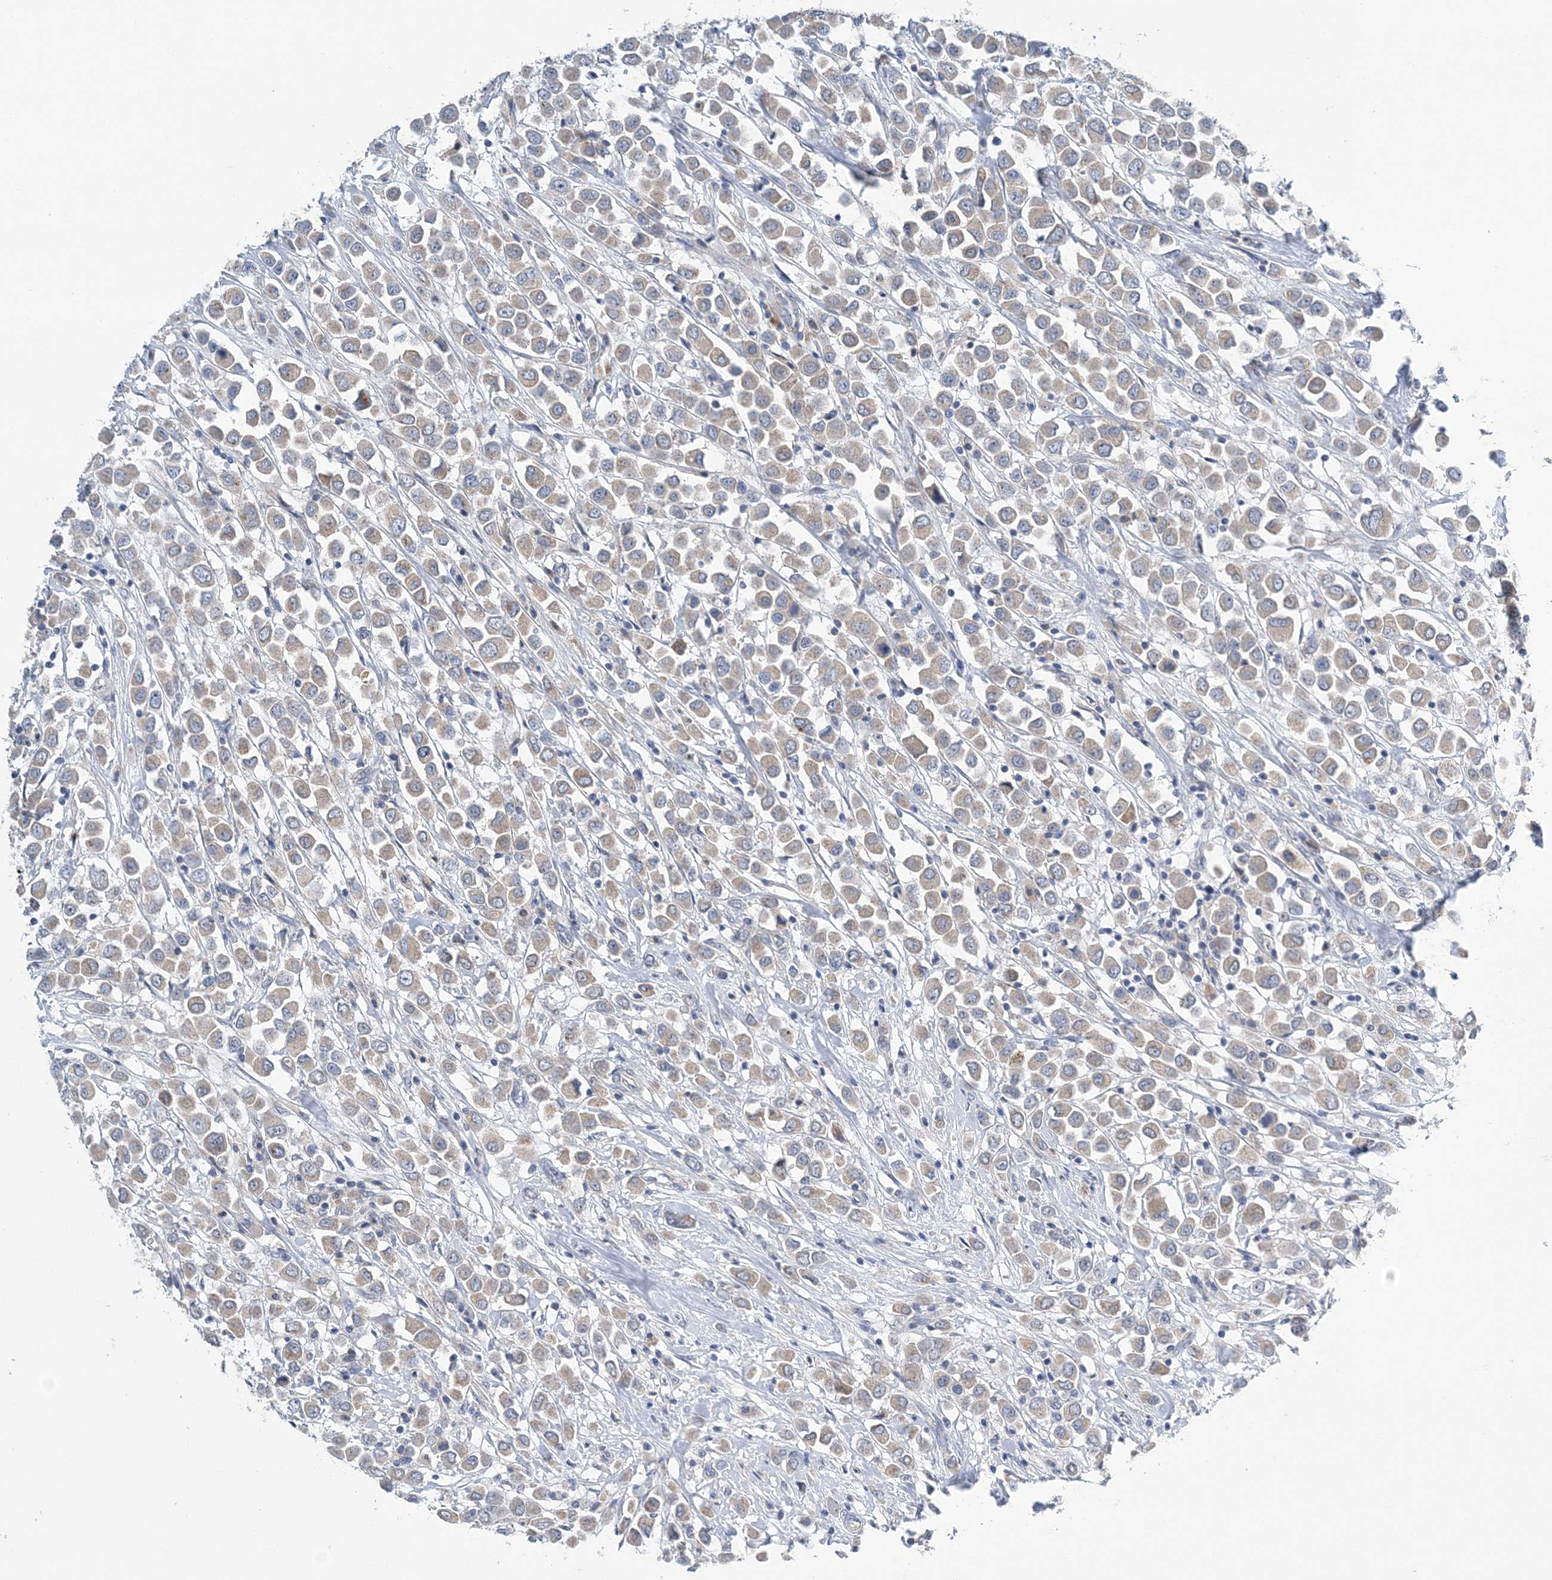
{"staining": {"intensity": "weak", "quantity": "<25%", "location": "cytoplasmic/membranous"}, "tissue": "breast cancer", "cell_type": "Tumor cells", "image_type": "cancer", "snomed": [{"axis": "morphology", "description": "Duct carcinoma"}, {"axis": "topography", "description": "Breast"}], "caption": "DAB immunohistochemical staining of human breast infiltrating ductal carcinoma shows no significant positivity in tumor cells.", "gene": "COPE", "patient": {"sex": "female", "age": 61}}